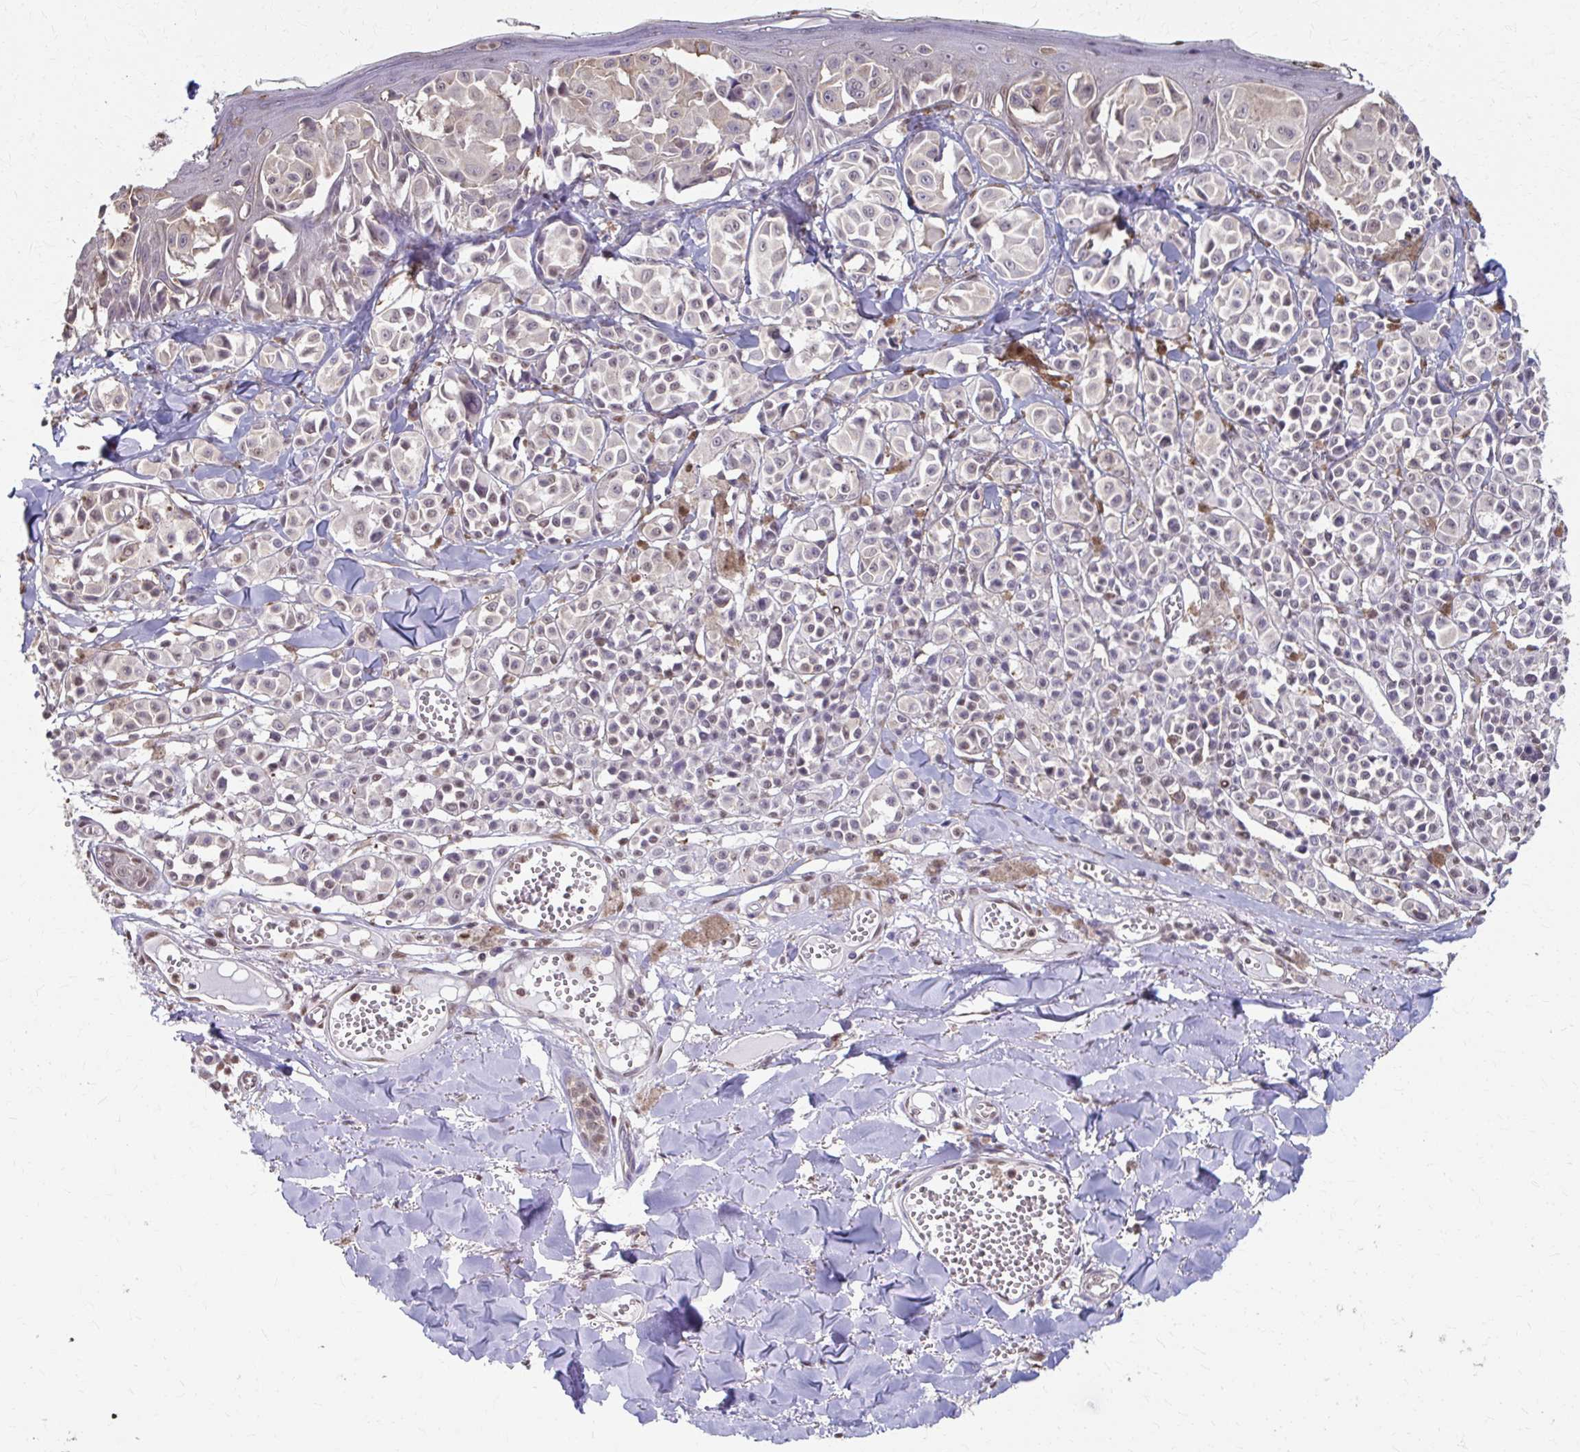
{"staining": {"intensity": "negative", "quantity": "none", "location": "none"}, "tissue": "melanoma", "cell_type": "Tumor cells", "image_type": "cancer", "snomed": [{"axis": "morphology", "description": "Malignant melanoma, NOS"}, {"axis": "topography", "description": "Skin"}], "caption": "Immunohistochemical staining of human malignant melanoma exhibits no significant positivity in tumor cells. (DAB immunohistochemistry (IHC), high magnification).", "gene": "ING4", "patient": {"sex": "female", "age": 43}}